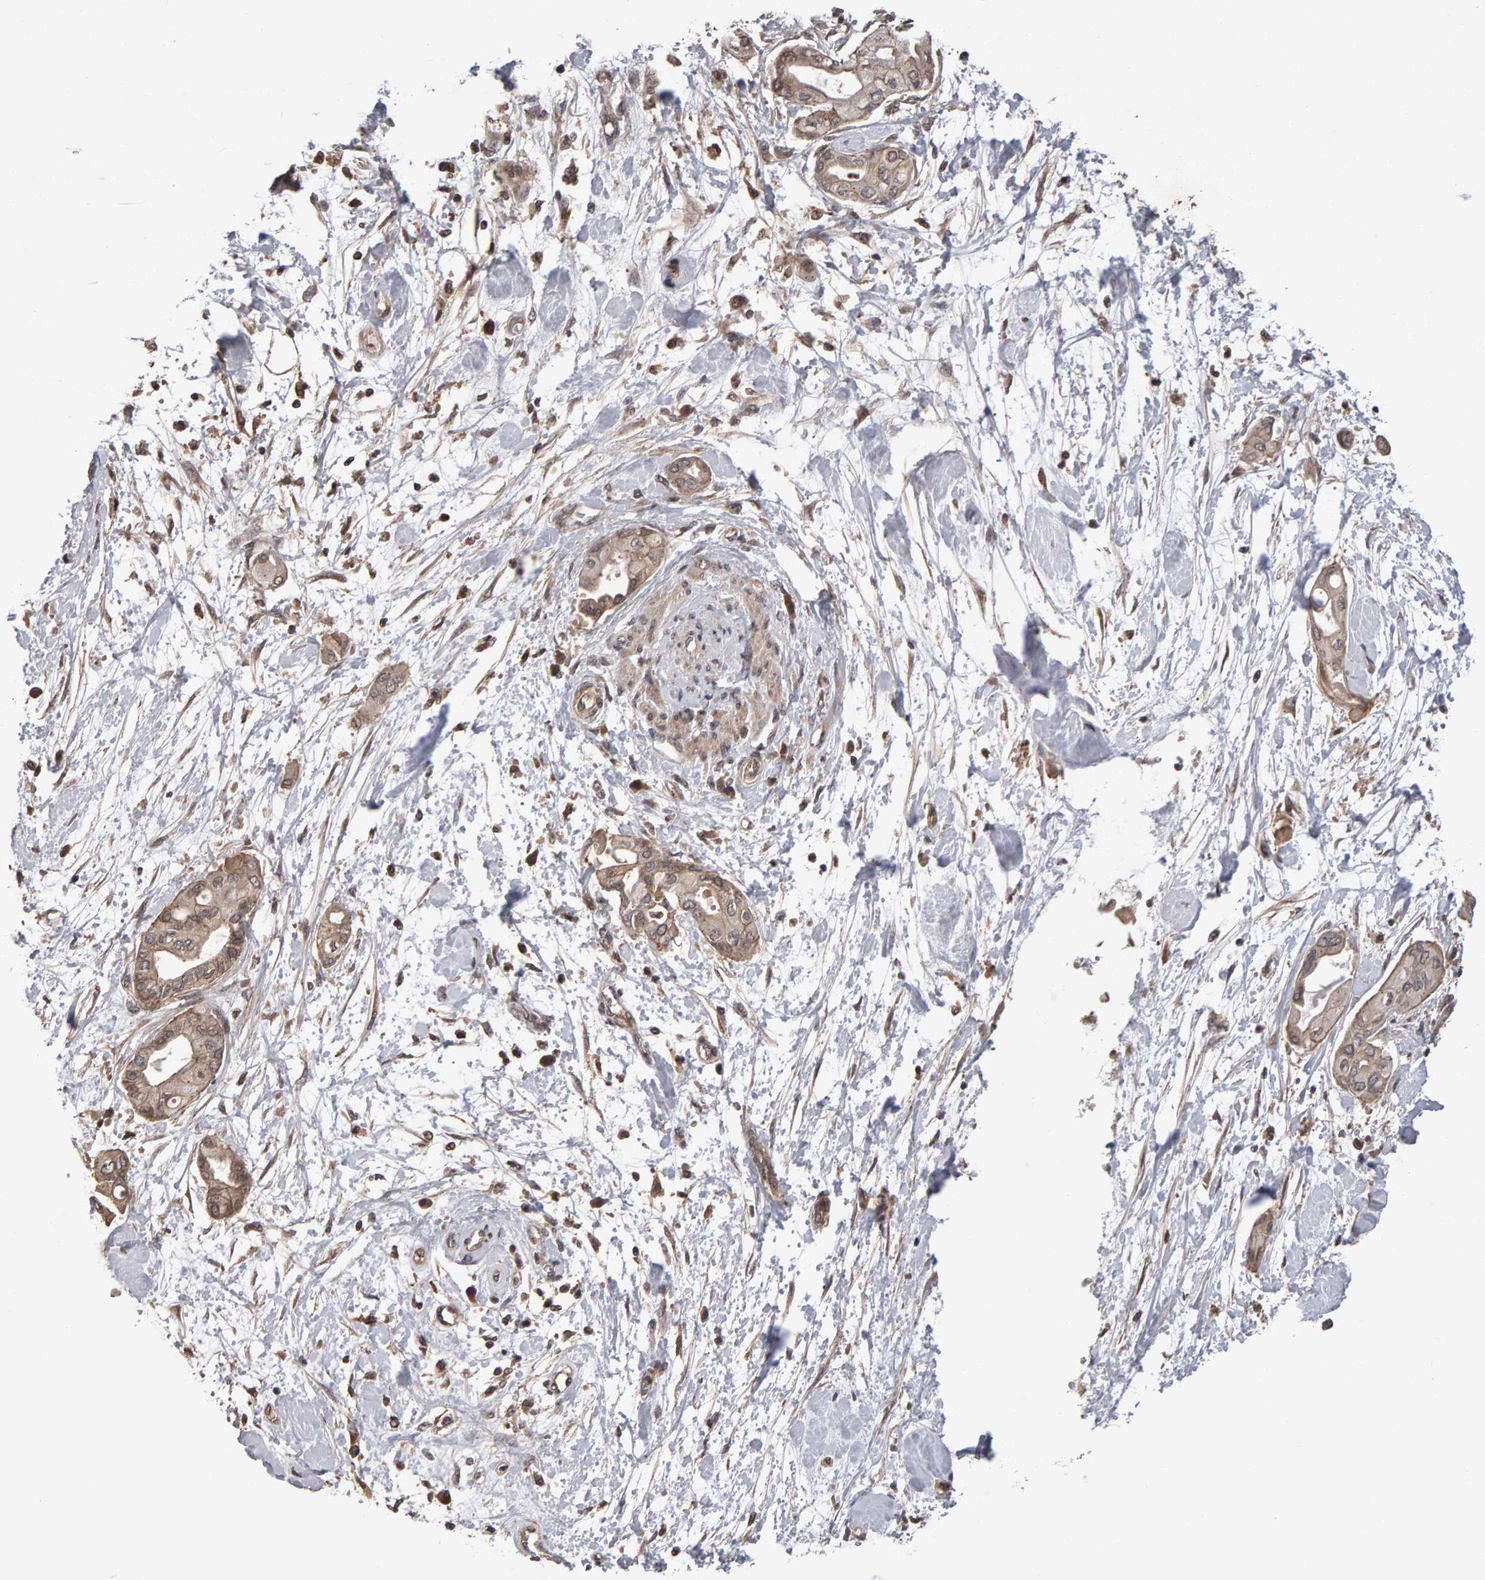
{"staining": {"intensity": "weak", "quantity": ">75%", "location": "cytoplasmic/membranous"}, "tissue": "pancreatic cancer", "cell_type": "Tumor cells", "image_type": "cancer", "snomed": [{"axis": "morphology", "description": "Adenocarcinoma, NOS"}, {"axis": "morphology", "description": "Adenocarcinoma, metastatic, NOS"}, {"axis": "topography", "description": "Lymph node"}, {"axis": "topography", "description": "Pancreas"}, {"axis": "topography", "description": "Duodenum"}], "caption": "A high-resolution histopathology image shows IHC staining of pancreatic metastatic adenocarcinoma, which shows weak cytoplasmic/membranous staining in about >75% of tumor cells.", "gene": "SCRIB", "patient": {"sex": "female", "age": 64}}